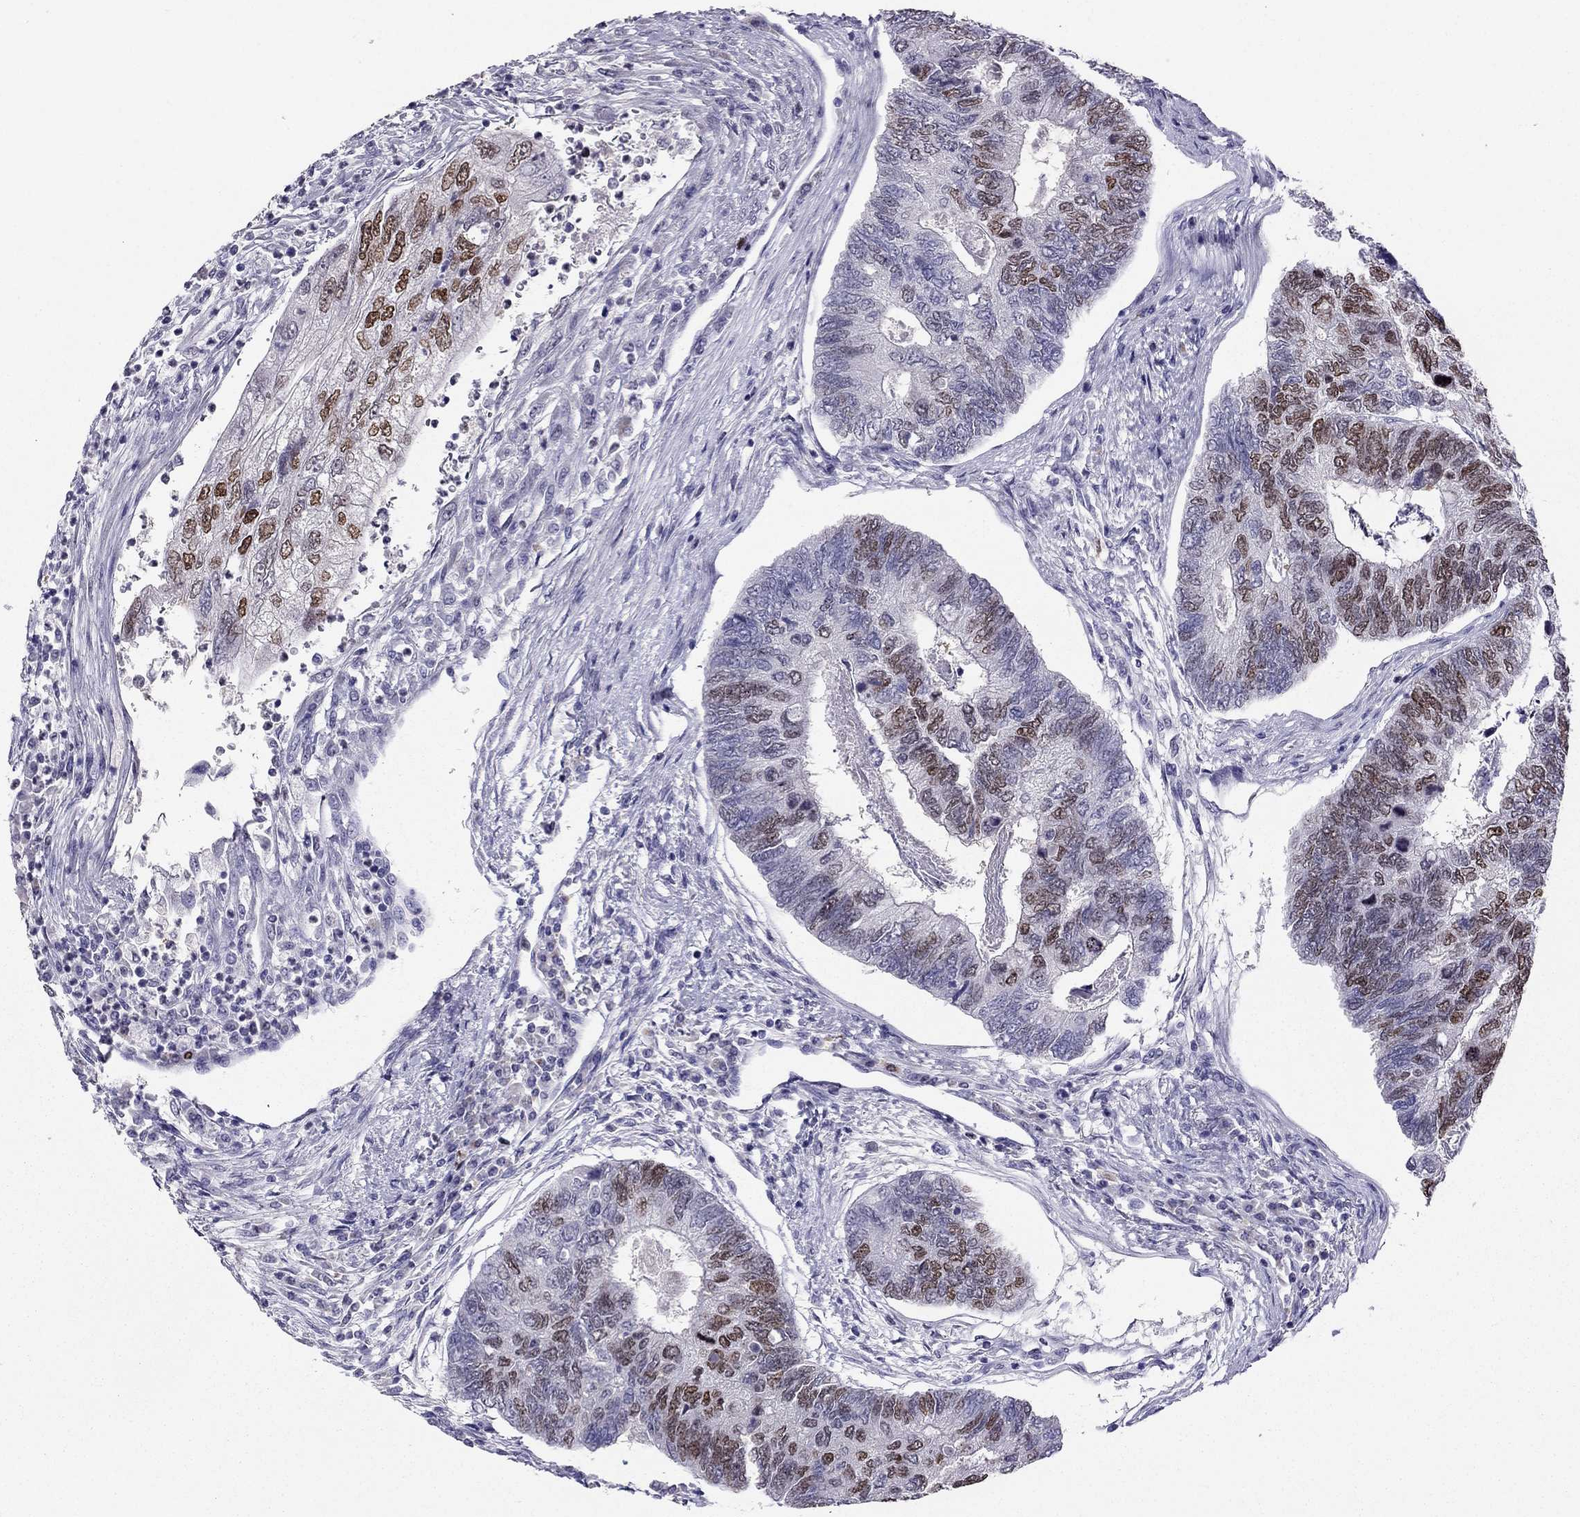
{"staining": {"intensity": "strong", "quantity": "25%-75%", "location": "nuclear"}, "tissue": "colorectal cancer", "cell_type": "Tumor cells", "image_type": "cancer", "snomed": [{"axis": "morphology", "description": "Adenocarcinoma, NOS"}, {"axis": "topography", "description": "Colon"}], "caption": "Human adenocarcinoma (colorectal) stained for a protein (brown) reveals strong nuclear positive expression in approximately 25%-75% of tumor cells.", "gene": "ARID3A", "patient": {"sex": "female", "age": 67}}